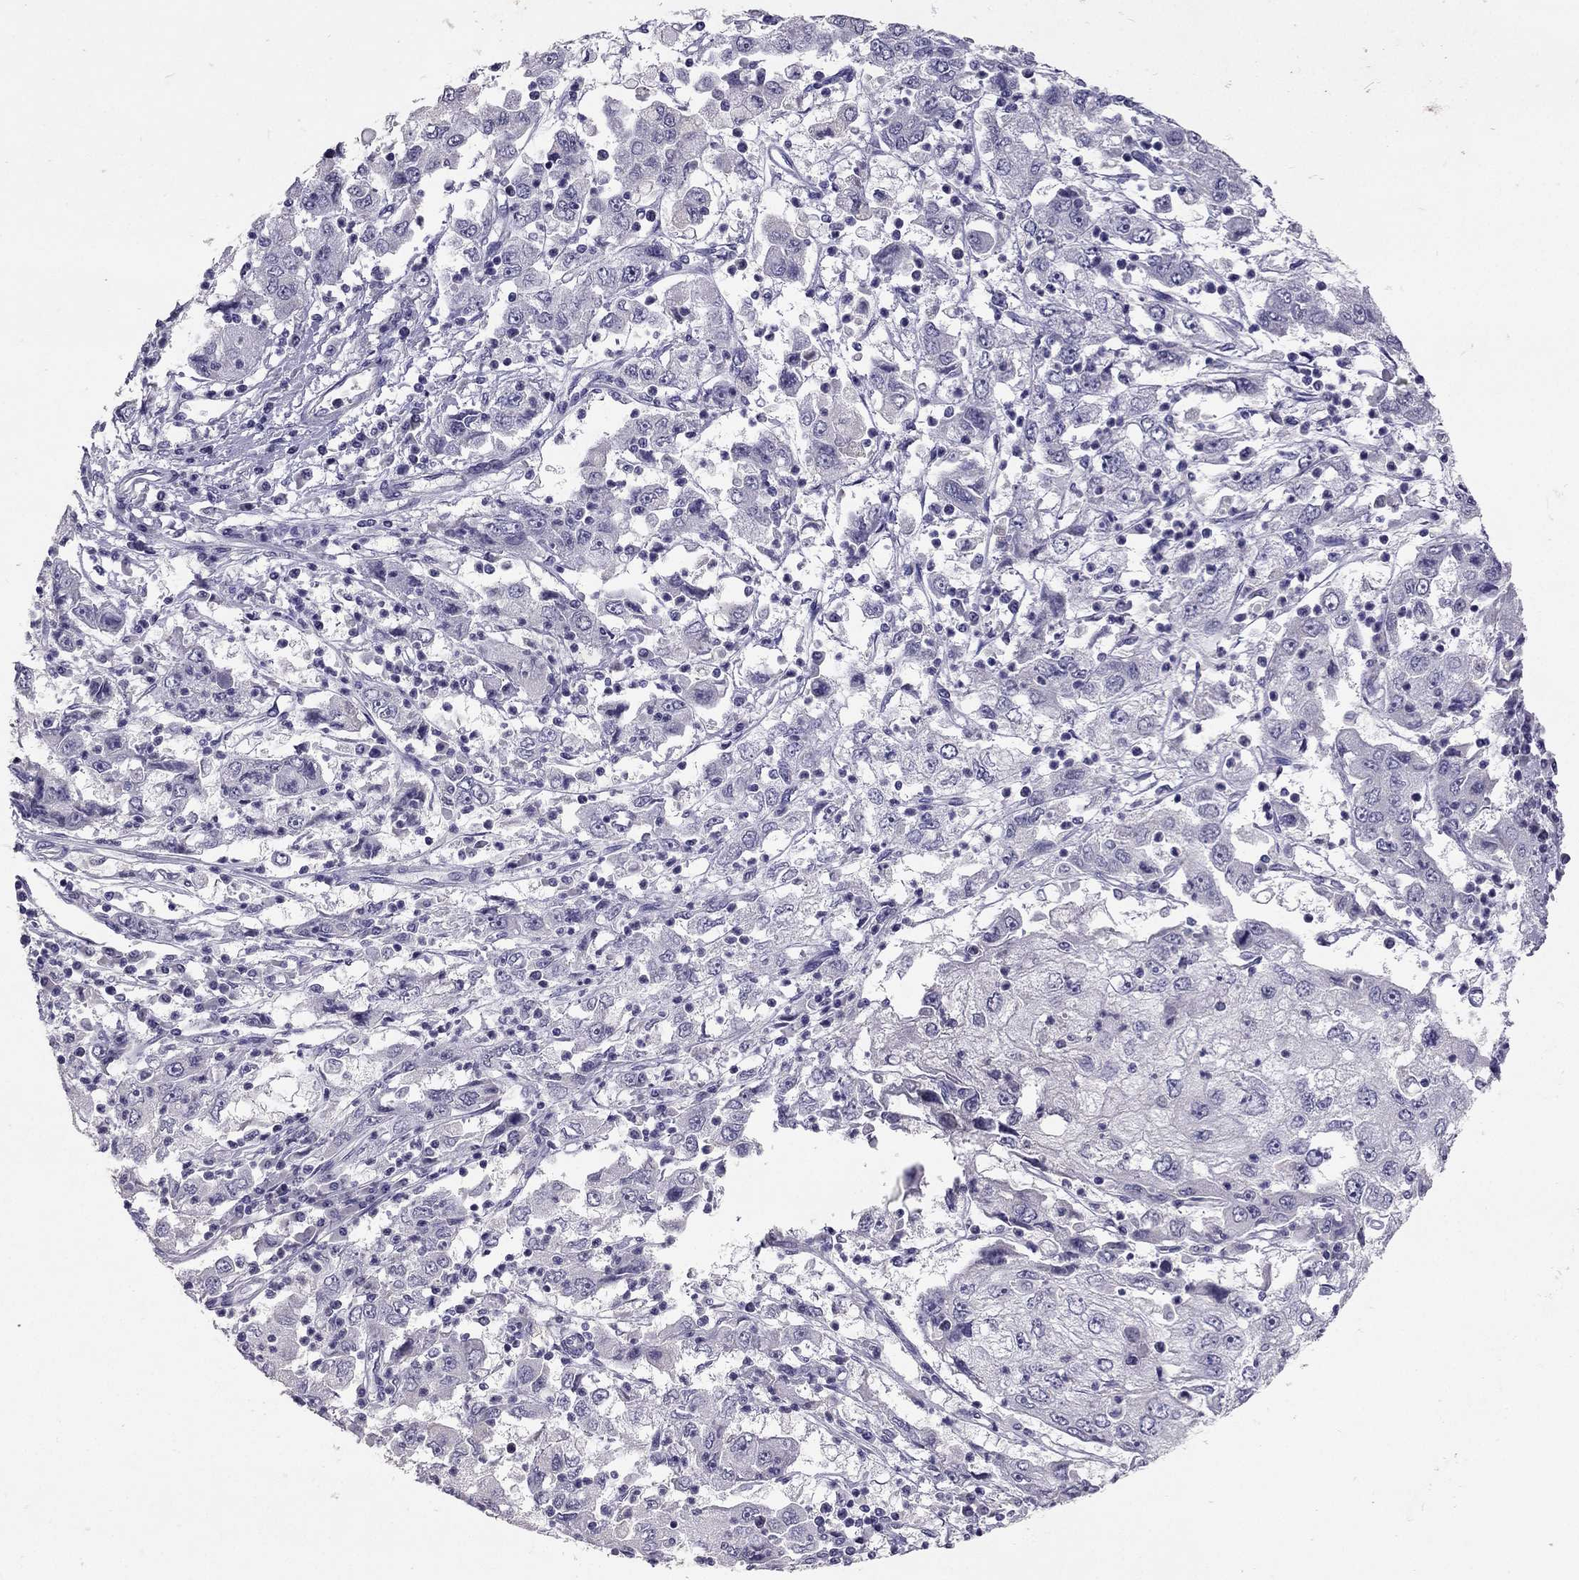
{"staining": {"intensity": "negative", "quantity": "none", "location": "none"}, "tissue": "cervical cancer", "cell_type": "Tumor cells", "image_type": "cancer", "snomed": [{"axis": "morphology", "description": "Squamous cell carcinoma, NOS"}, {"axis": "topography", "description": "Cervix"}], "caption": "A histopathology image of squamous cell carcinoma (cervical) stained for a protein displays no brown staining in tumor cells. Brightfield microscopy of immunohistochemistry stained with DAB (3,3'-diaminobenzidine) (brown) and hematoxylin (blue), captured at high magnification.", "gene": "RHO", "patient": {"sex": "female", "age": 36}}